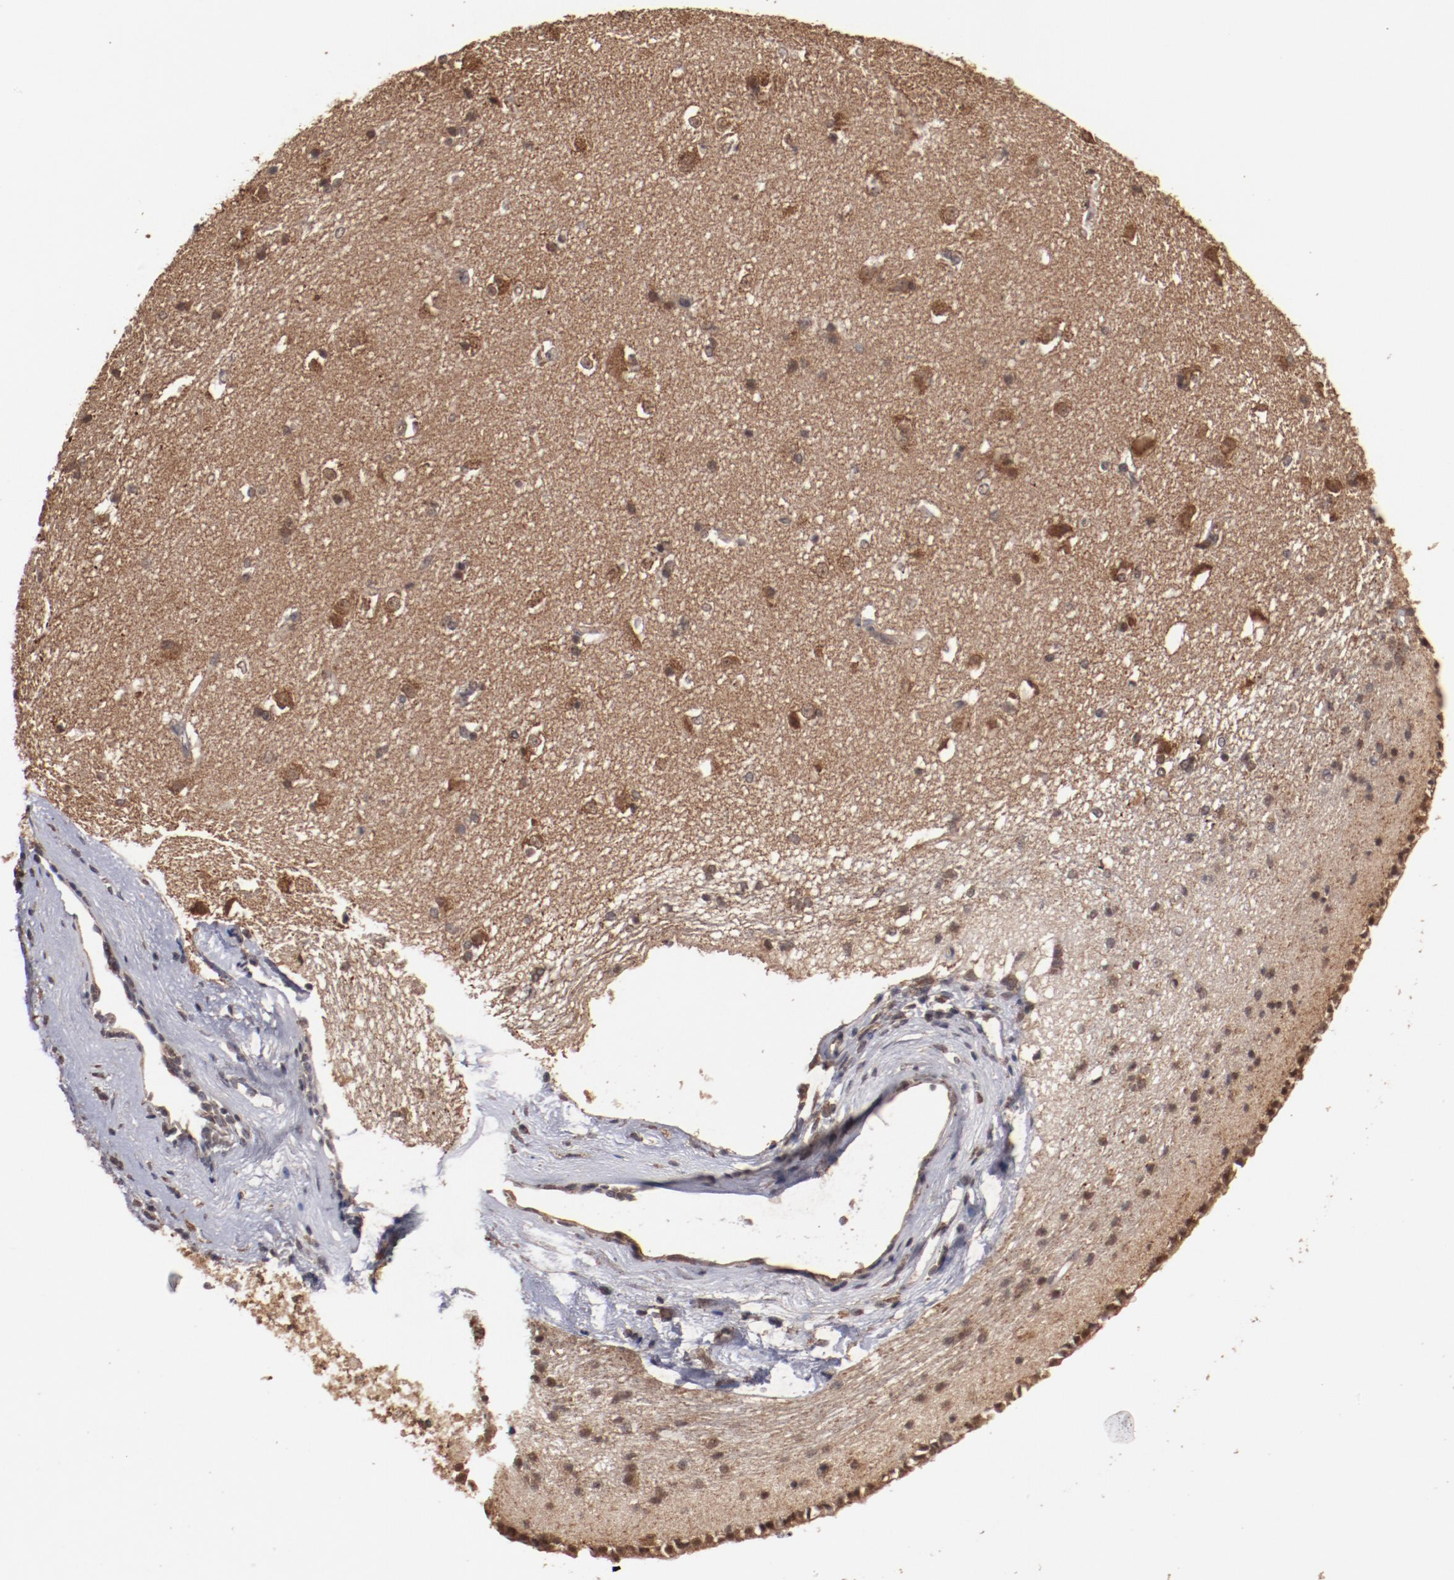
{"staining": {"intensity": "moderate", "quantity": ">75%", "location": "cytoplasmic/membranous"}, "tissue": "caudate", "cell_type": "Glial cells", "image_type": "normal", "snomed": [{"axis": "morphology", "description": "Normal tissue, NOS"}, {"axis": "topography", "description": "Lateral ventricle wall"}], "caption": "Caudate stained with DAB (3,3'-diaminobenzidine) IHC shows medium levels of moderate cytoplasmic/membranous positivity in about >75% of glial cells.", "gene": "TENM1", "patient": {"sex": "female", "age": 19}}